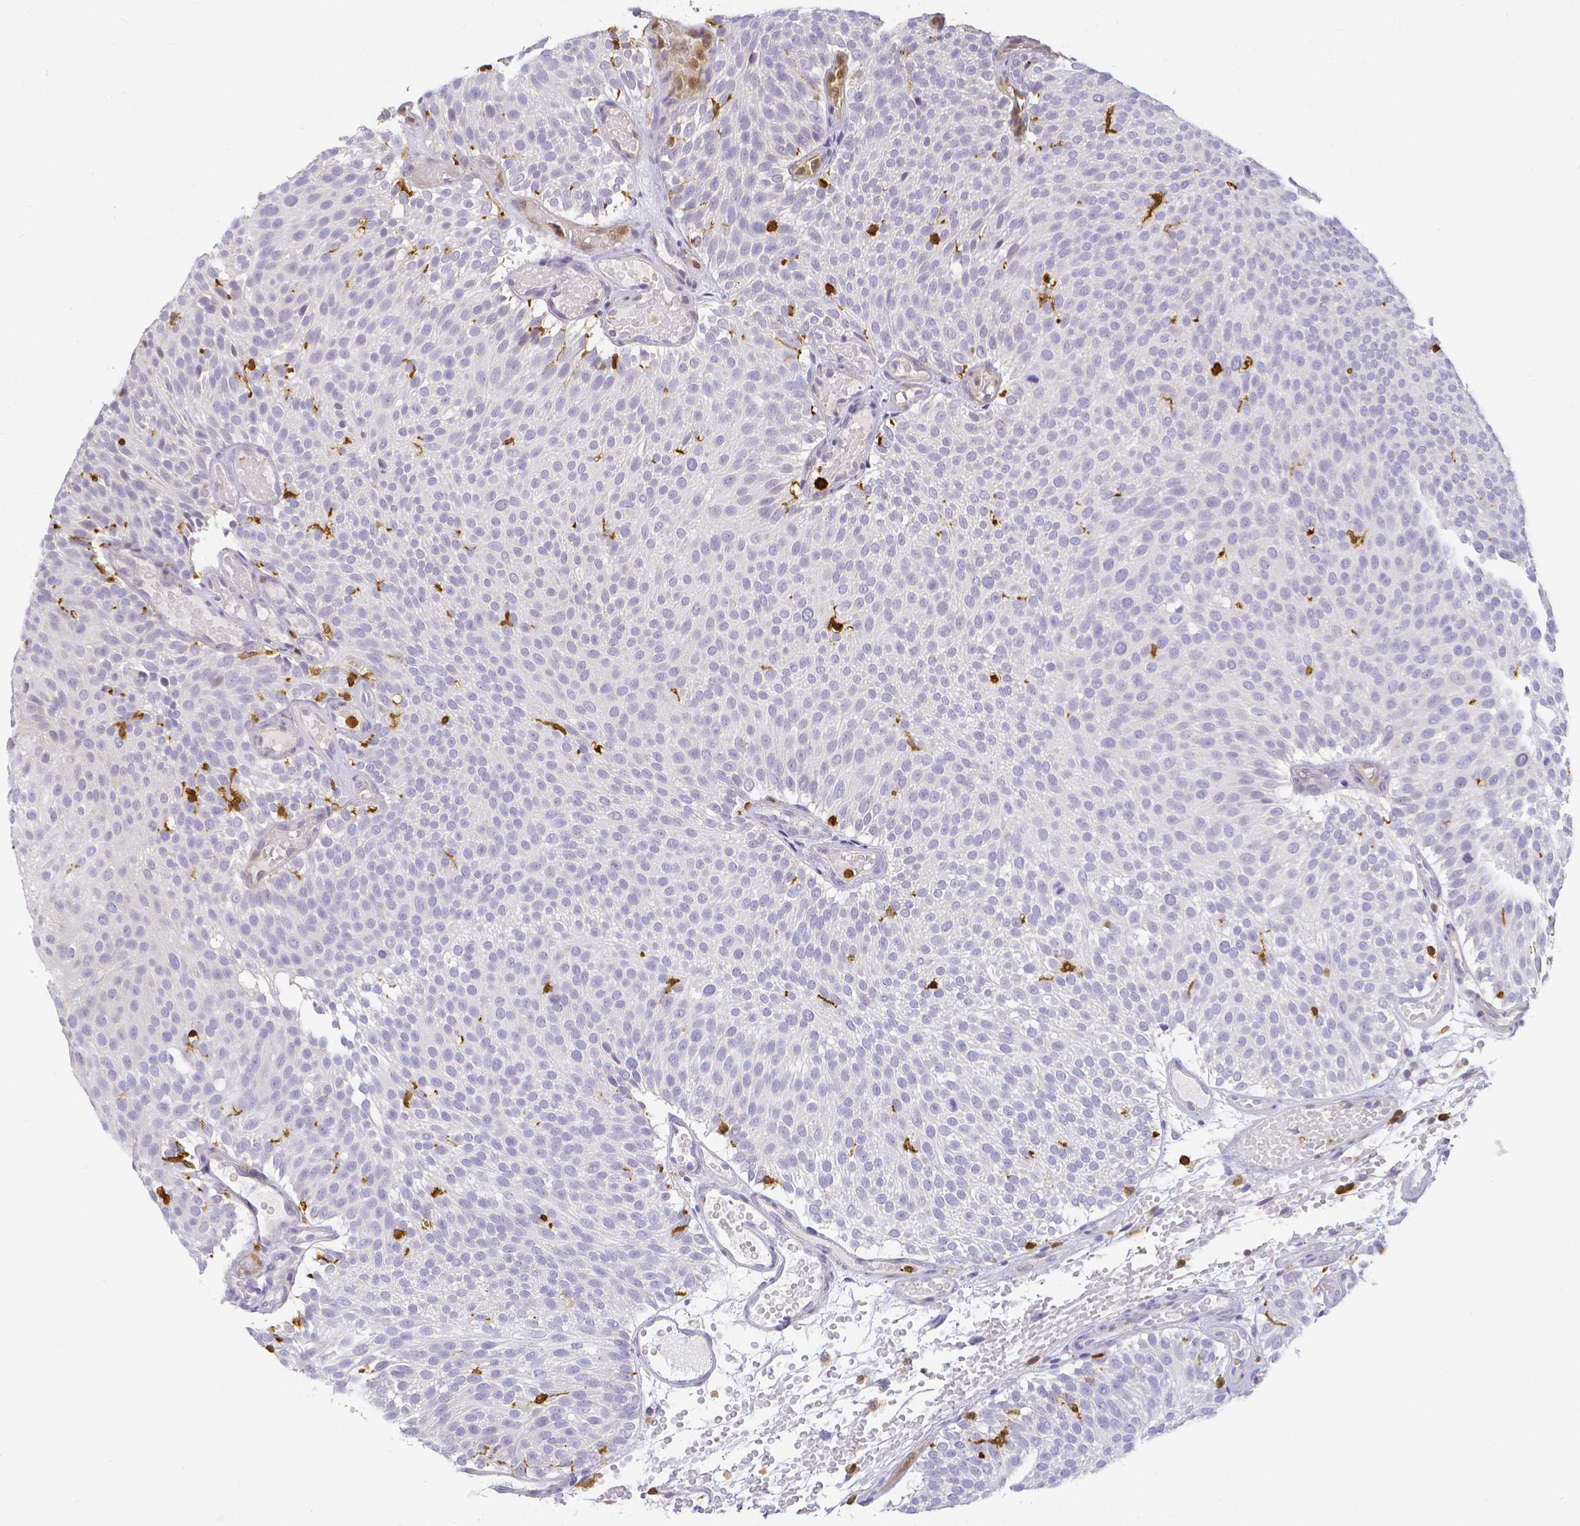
{"staining": {"intensity": "negative", "quantity": "none", "location": "none"}, "tissue": "urothelial cancer", "cell_type": "Tumor cells", "image_type": "cancer", "snomed": [{"axis": "morphology", "description": "Urothelial carcinoma, Low grade"}, {"axis": "topography", "description": "Urinary bladder"}], "caption": "Human urothelial cancer stained for a protein using immunohistochemistry (IHC) displays no positivity in tumor cells.", "gene": "COTL1", "patient": {"sex": "male", "age": 78}}